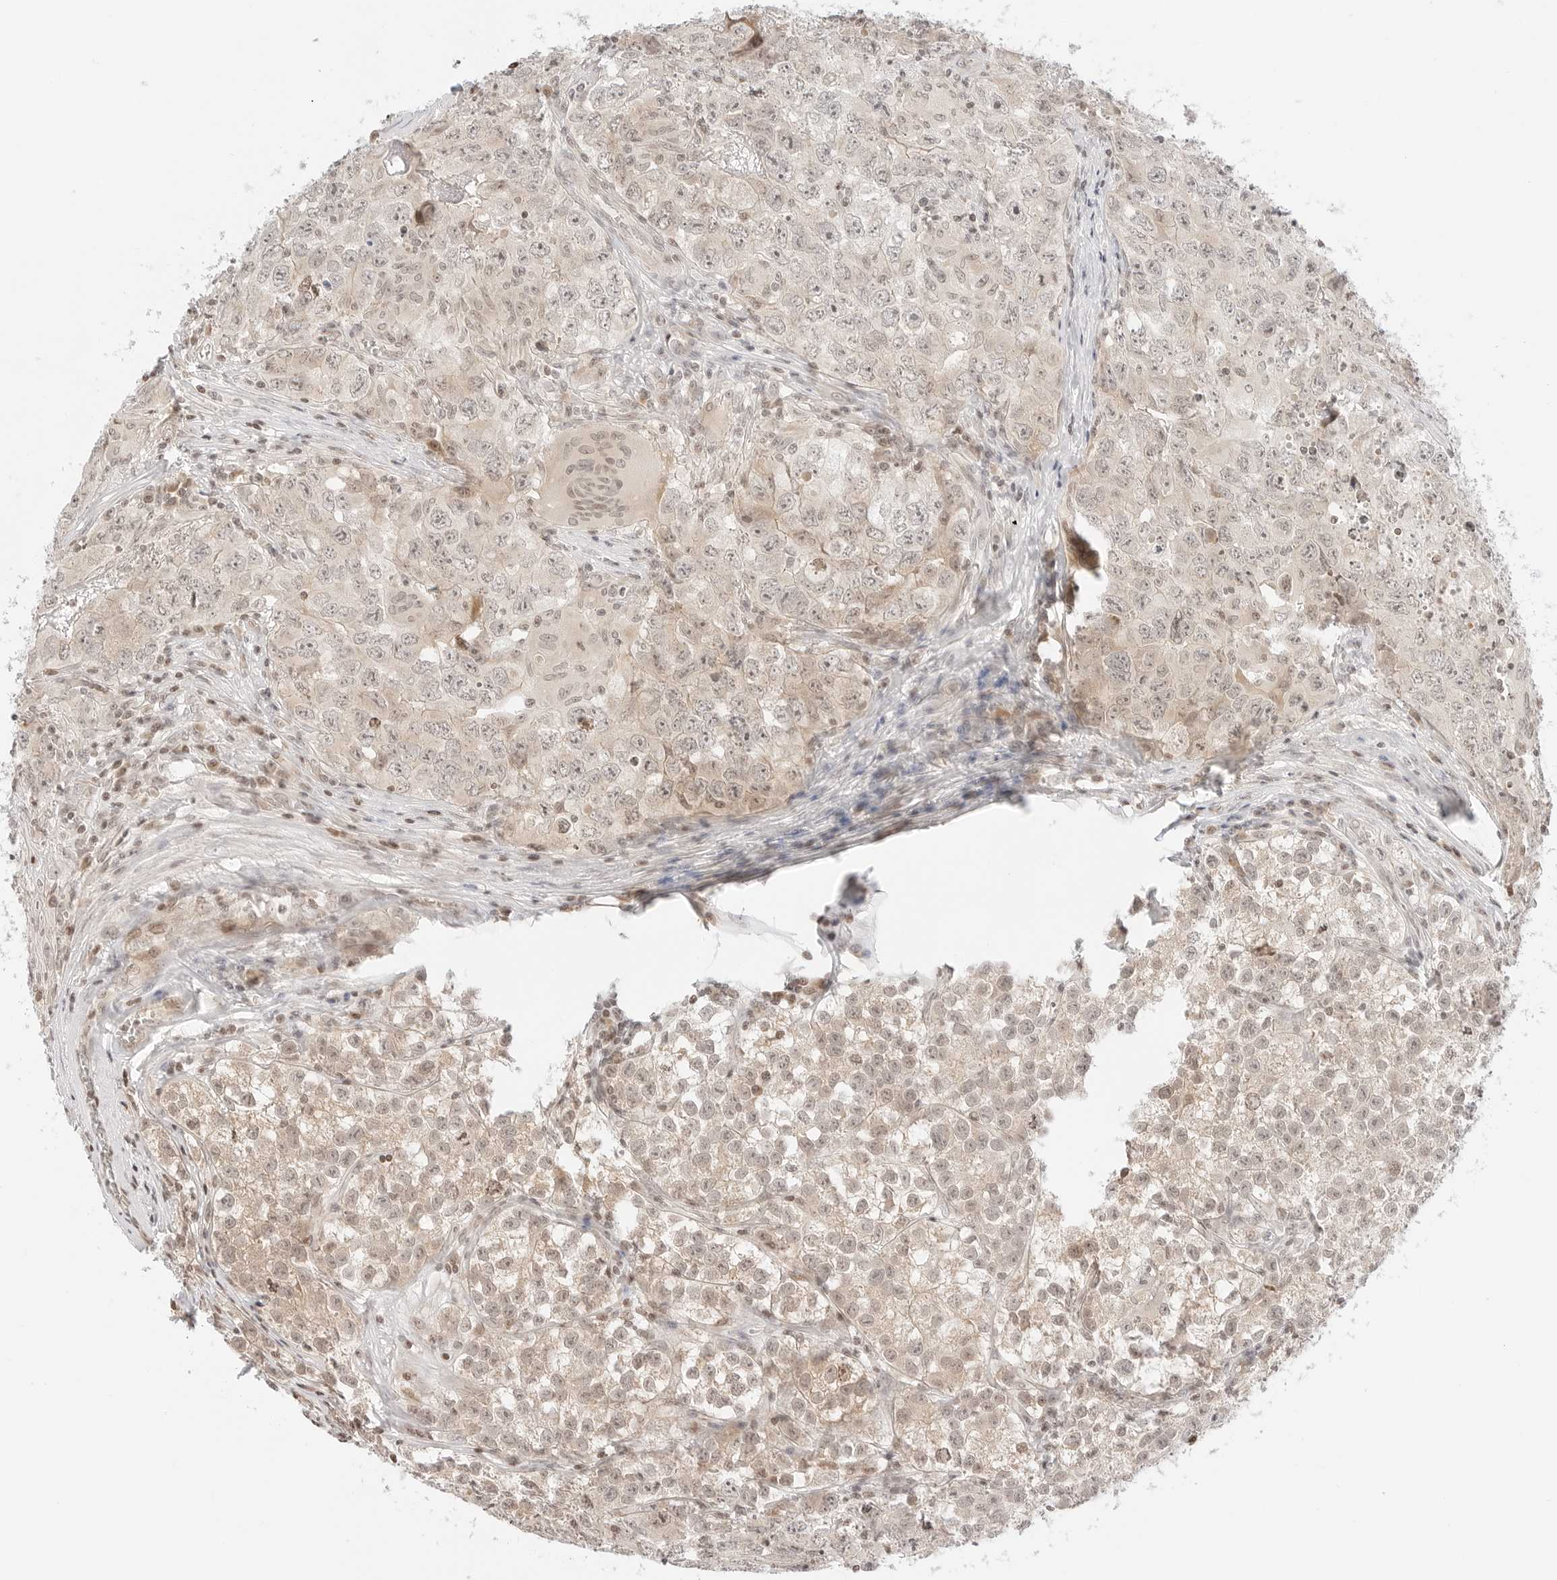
{"staining": {"intensity": "weak", "quantity": "25%-75%", "location": "cytoplasmic/membranous,nuclear"}, "tissue": "testis cancer", "cell_type": "Tumor cells", "image_type": "cancer", "snomed": [{"axis": "morphology", "description": "Seminoma, NOS"}, {"axis": "morphology", "description": "Carcinoma, Embryonal, NOS"}, {"axis": "topography", "description": "Testis"}], "caption": "Immunohistochemistry (IHC) micrograph of neoplastic tissue: human seminoma (testis) stained using immunohistochemistry reveals low levels of weak protein expression localized specifically in the cytoplasmic/membranous and nuclear of tumor cells, appearing as a cytoplasmic/membranous and nuclear brown color.", "gene": "RPS6KL1", "patient": {"sex": "male", "age": 43}}